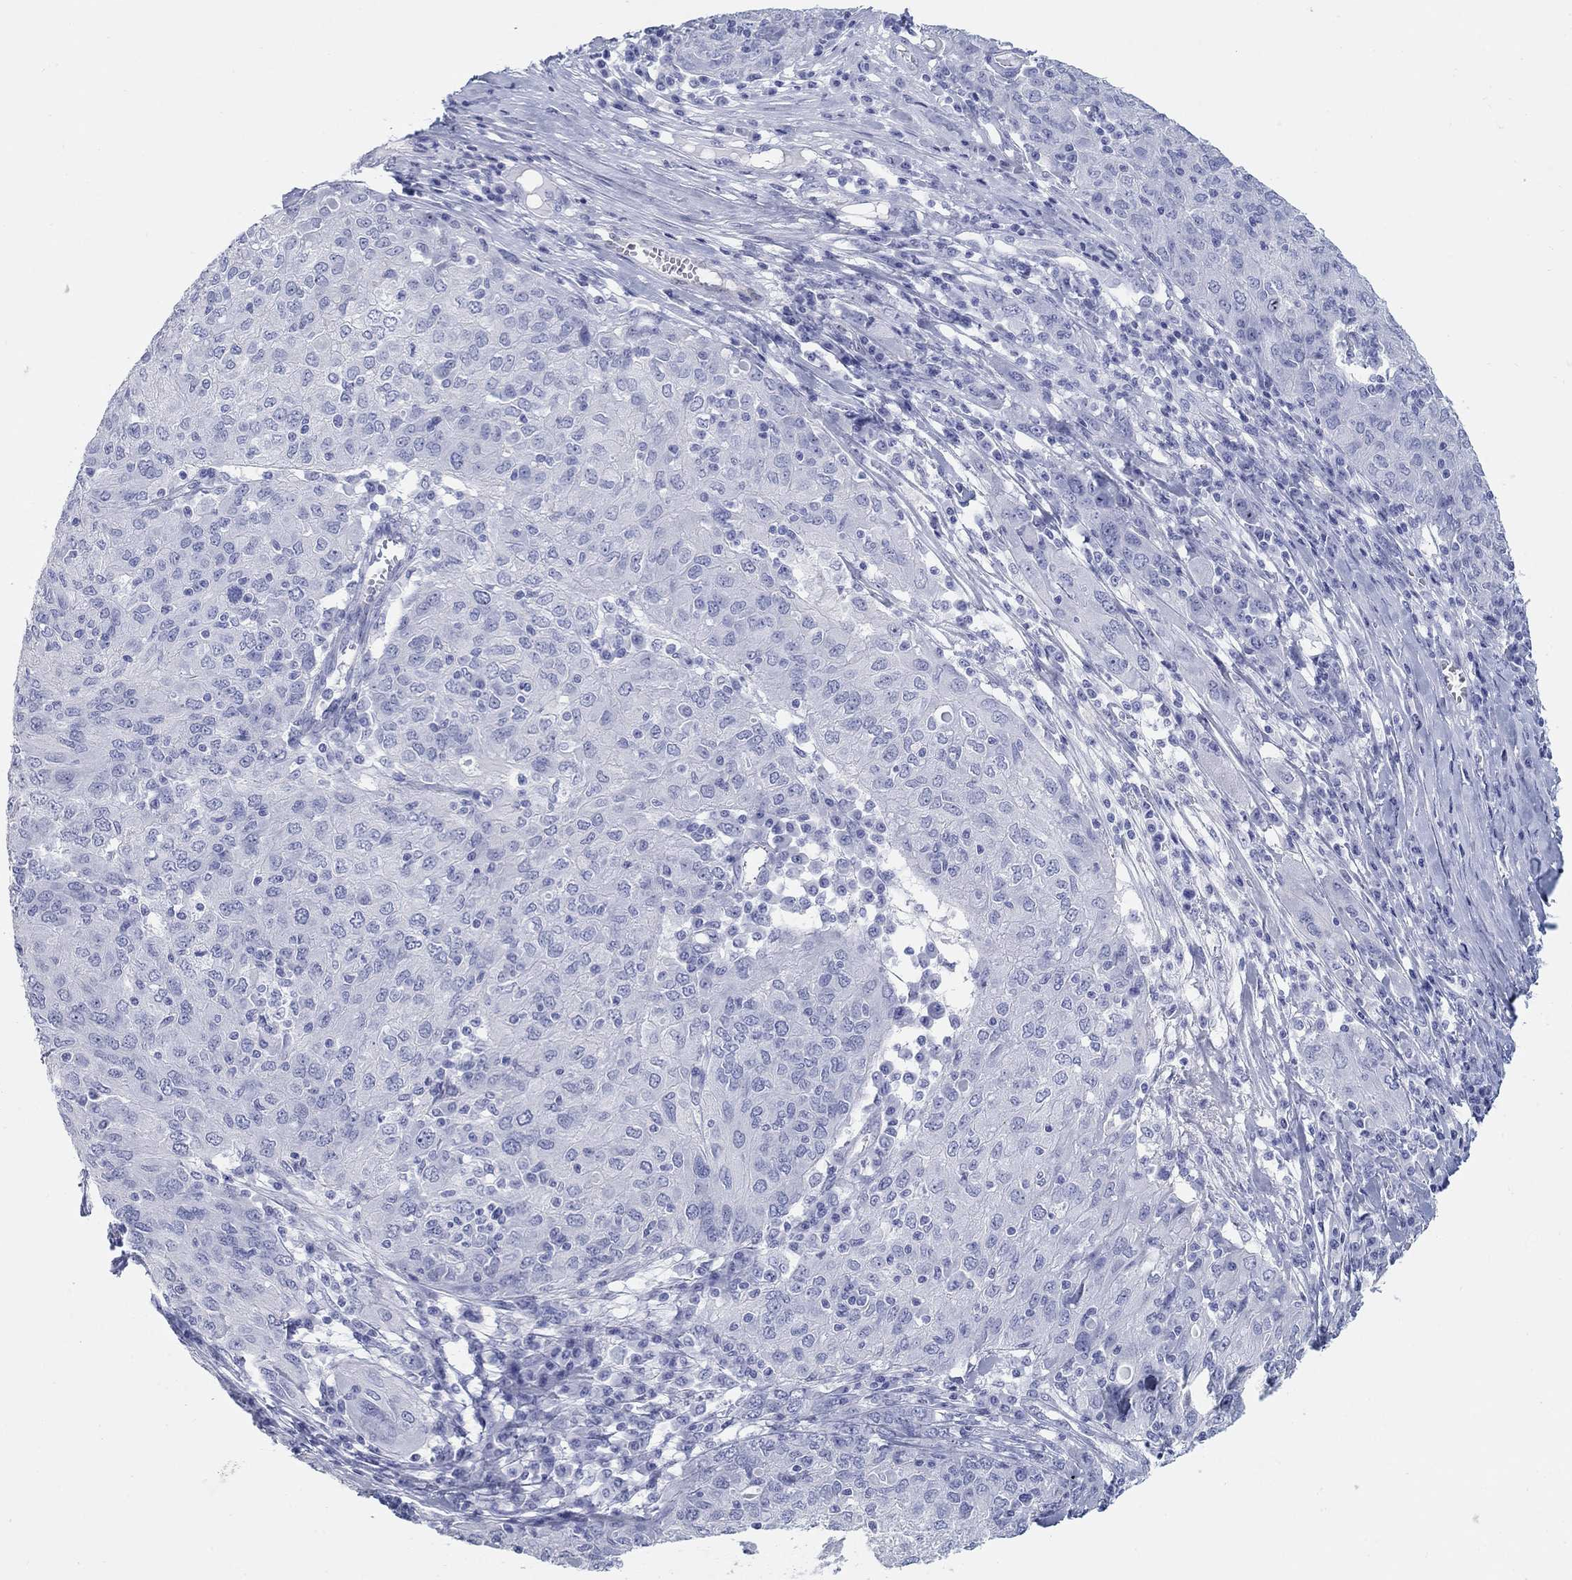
{"staining": {"intensity": "negative", "quantity": "none", "location": "none"}, "tissue": "ovarian cancer", "cell_type": "Tumor cells", "image_type": "cancer", "snomed": [{"axis": "morphology", "description": "Carcinoma, endometroid"}, {"axis": "topography", "description": "Ovary"}], "caption": "This is an immunohistochemistry photomicrograph of ovarian endometroid carcinoma. There is no expression in tumor cells.", "gene": "AKR1C2", "patient": {"sex": "female", "age": 50}}